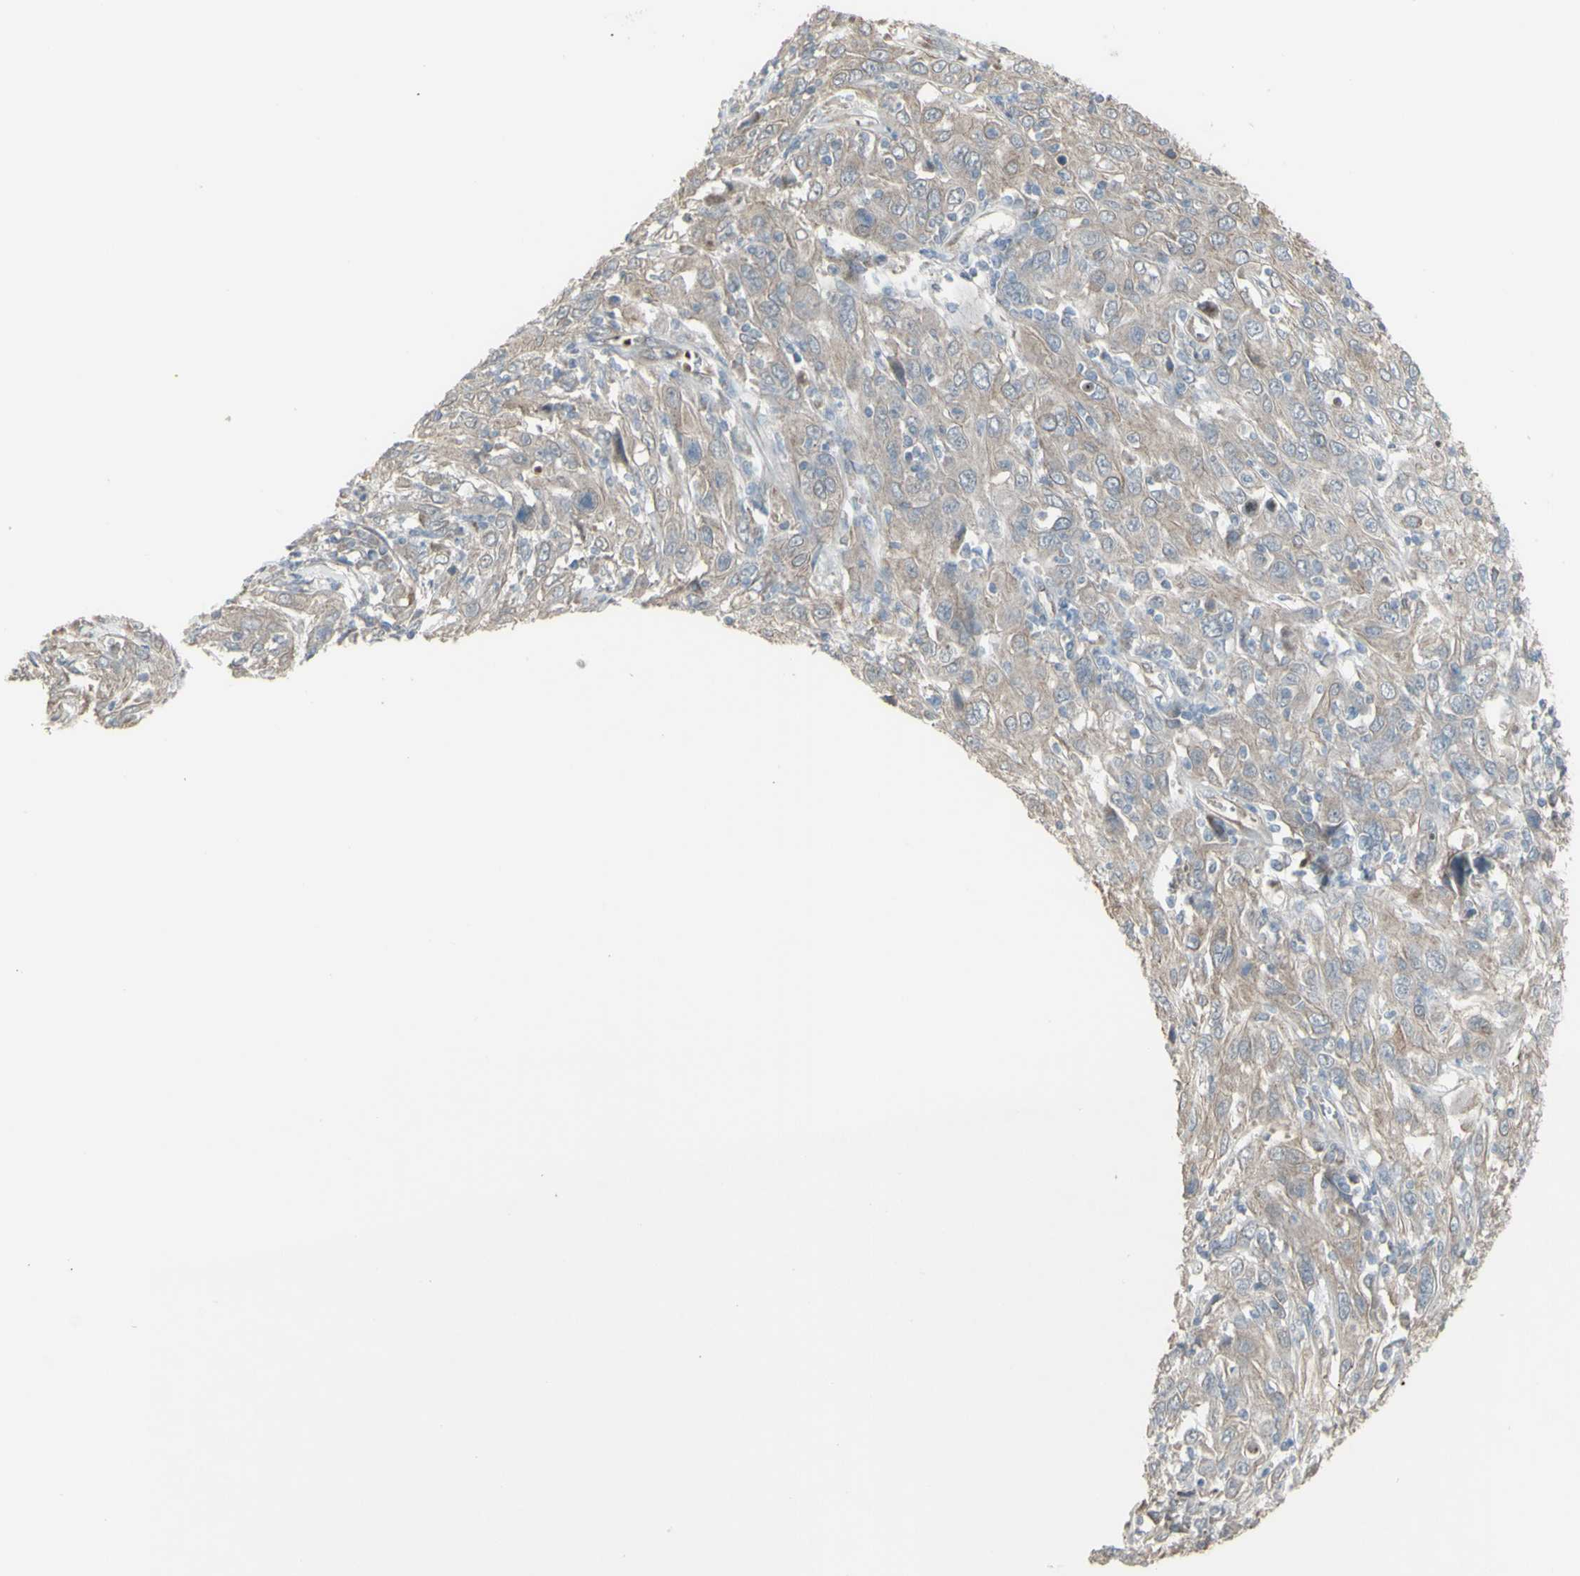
{"staining": {"intensity": "weak", "quantity": ">75%", "location": "cytoplasmic/membranous"}, "tissue": "cervical cancer", "cell_type": "Tumor cells", "image_type": "cancer", "snomed": [{"axis": "morphology", "description": "Squamous cell carcinoma, NOS"}, {"axis": "topography", "description": "Cervix"}], "caption": "Cervical squamous cell carcinoma stained with a protein marker exhibits weak staining in tumor cells.", "gene": "GRAMD1B", "patient": {"sex": "female", "age": 46}}